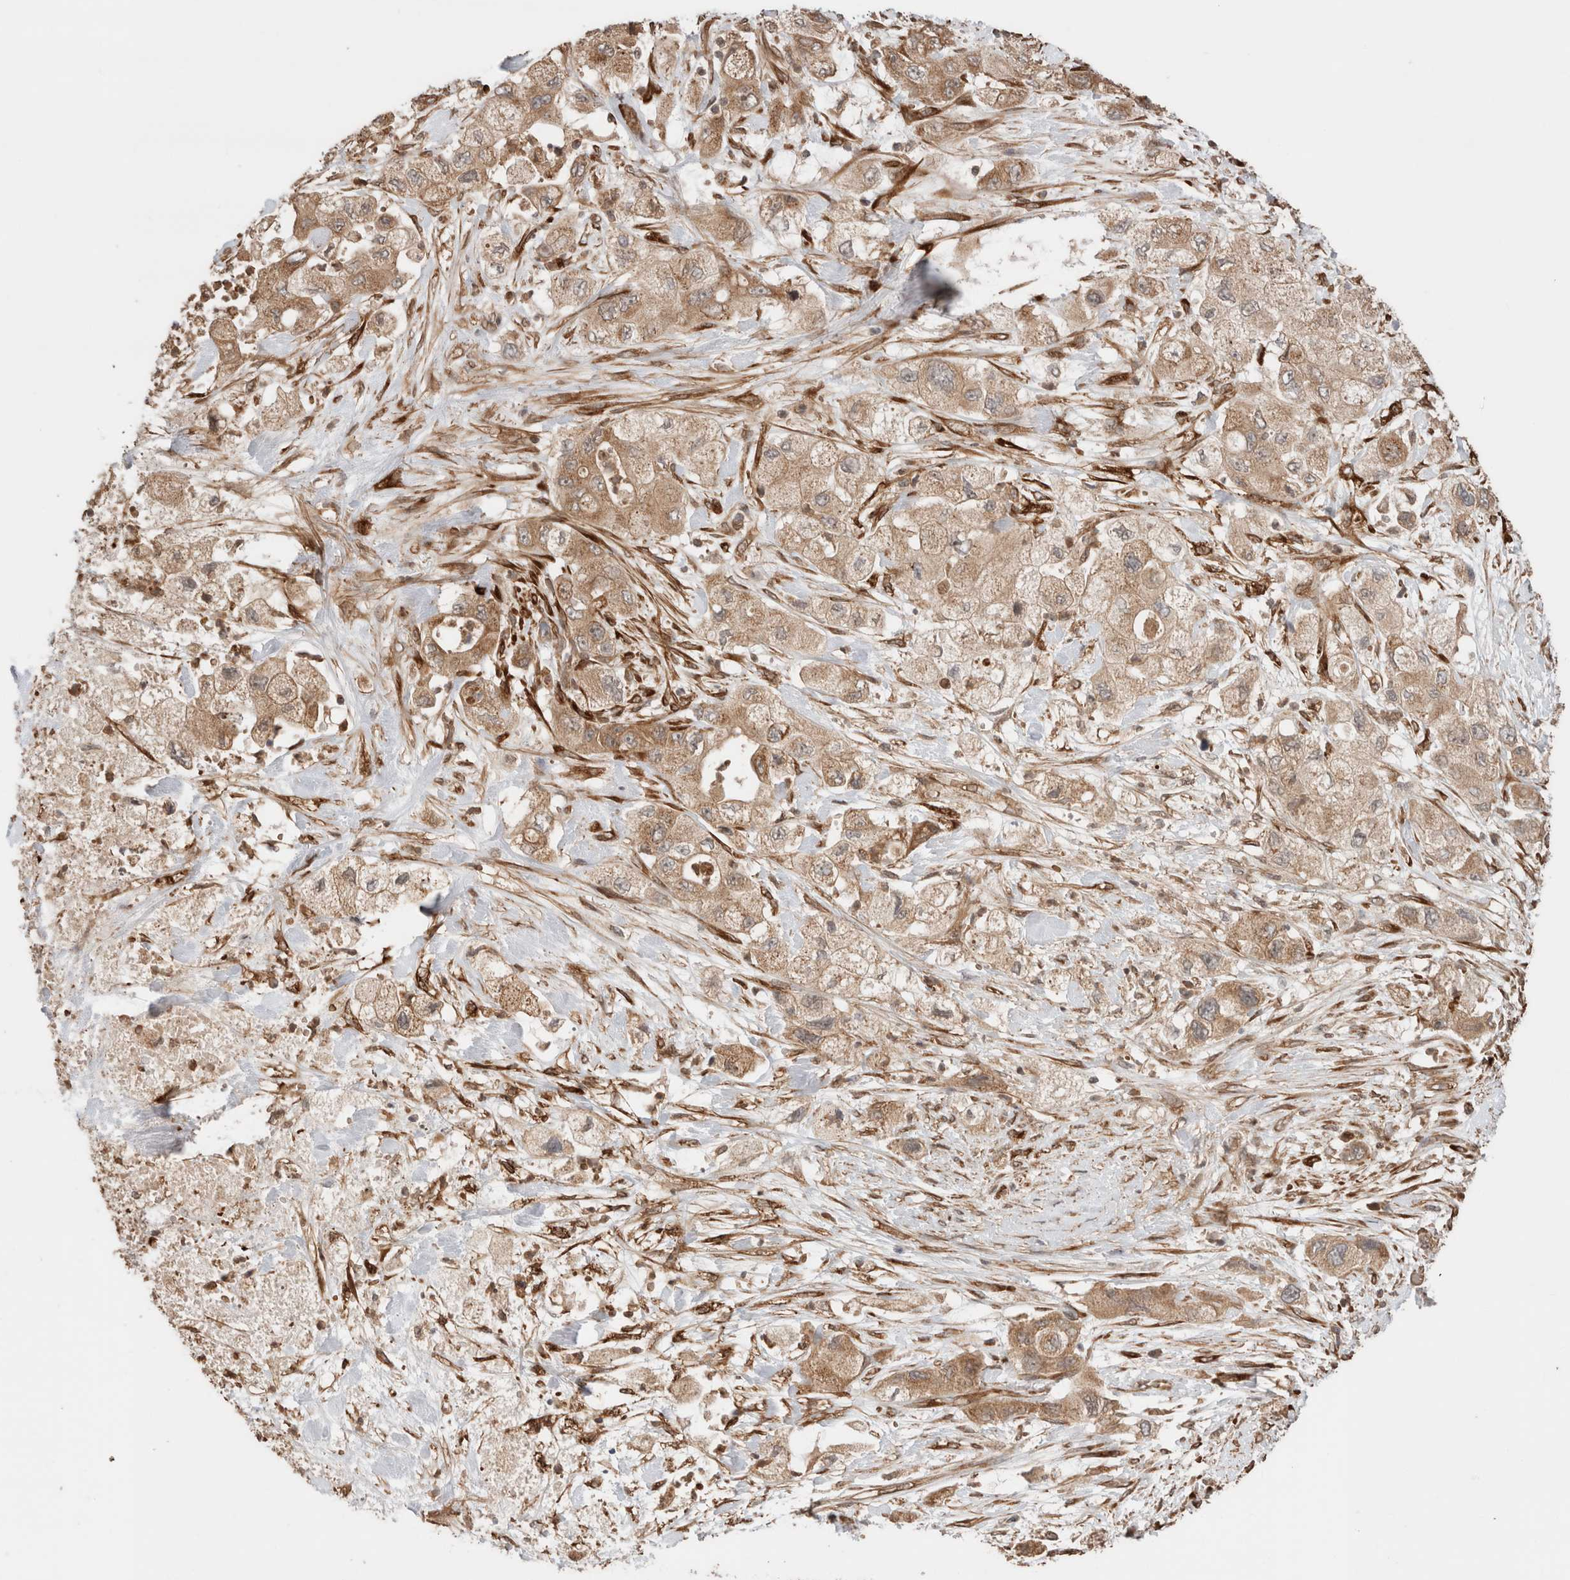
{"staining": {"intensity": "weak", "quantity": ">75%", "location": "cytoplasmic/membranous"}, "tissue": "pancreatic cancer", "cell_type": "Tumor cells", "image_type": "cancer", "snomed": [{"axis": "morphology", "description": "Adenocarcinoma, NOS"}, {"axis": "topography", "description": "Pancreas"}], "caption": "Human pancreatic cancer stained for a protein (brown) reveals weak cytoplasmic/membranous positive staining in approximately >75% of tumor cells.", "gene": "ZNF649", "patient": {"sex": "female", "age": 73}}